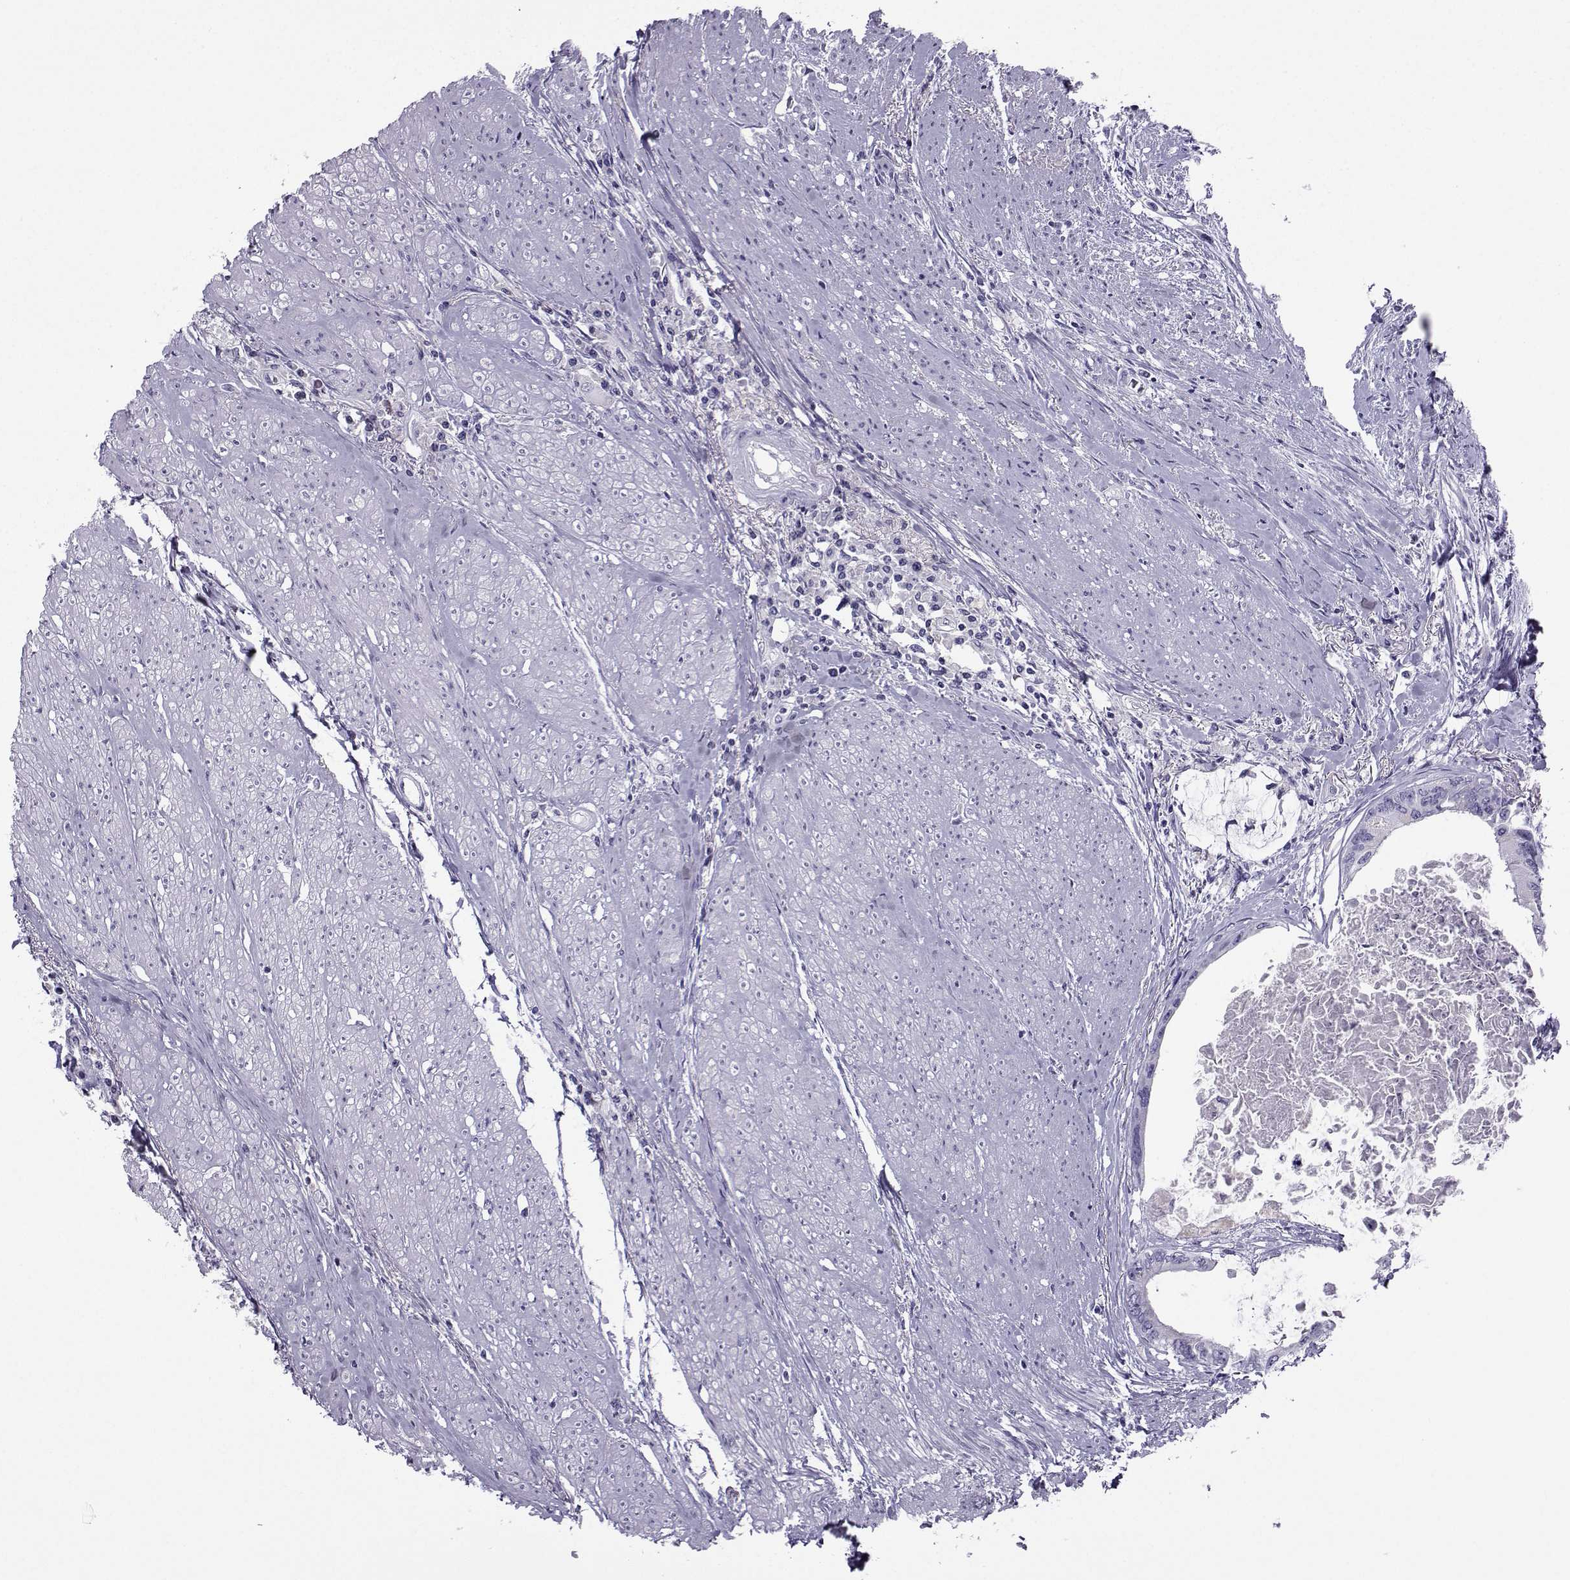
{"staining": {"intensity": "negative", "quantity": "none", "location": "none"}, "tissue": "colorectal cancer", "cell_type": "Tumor cells", "image_type": "cancer", "snomed": [{"axis": "morphology", "description": "Adenocarcinoma, NOS"}, {"axis": "topography", "description": "Rectum"}], "caption": "This is an immunohistochemistry image of human colorectal cancer (adenocarcinoma). There is no positivity in tumor cells.", "gene": "ARMC2", "patient": {"sex": "male", "age": 59}}